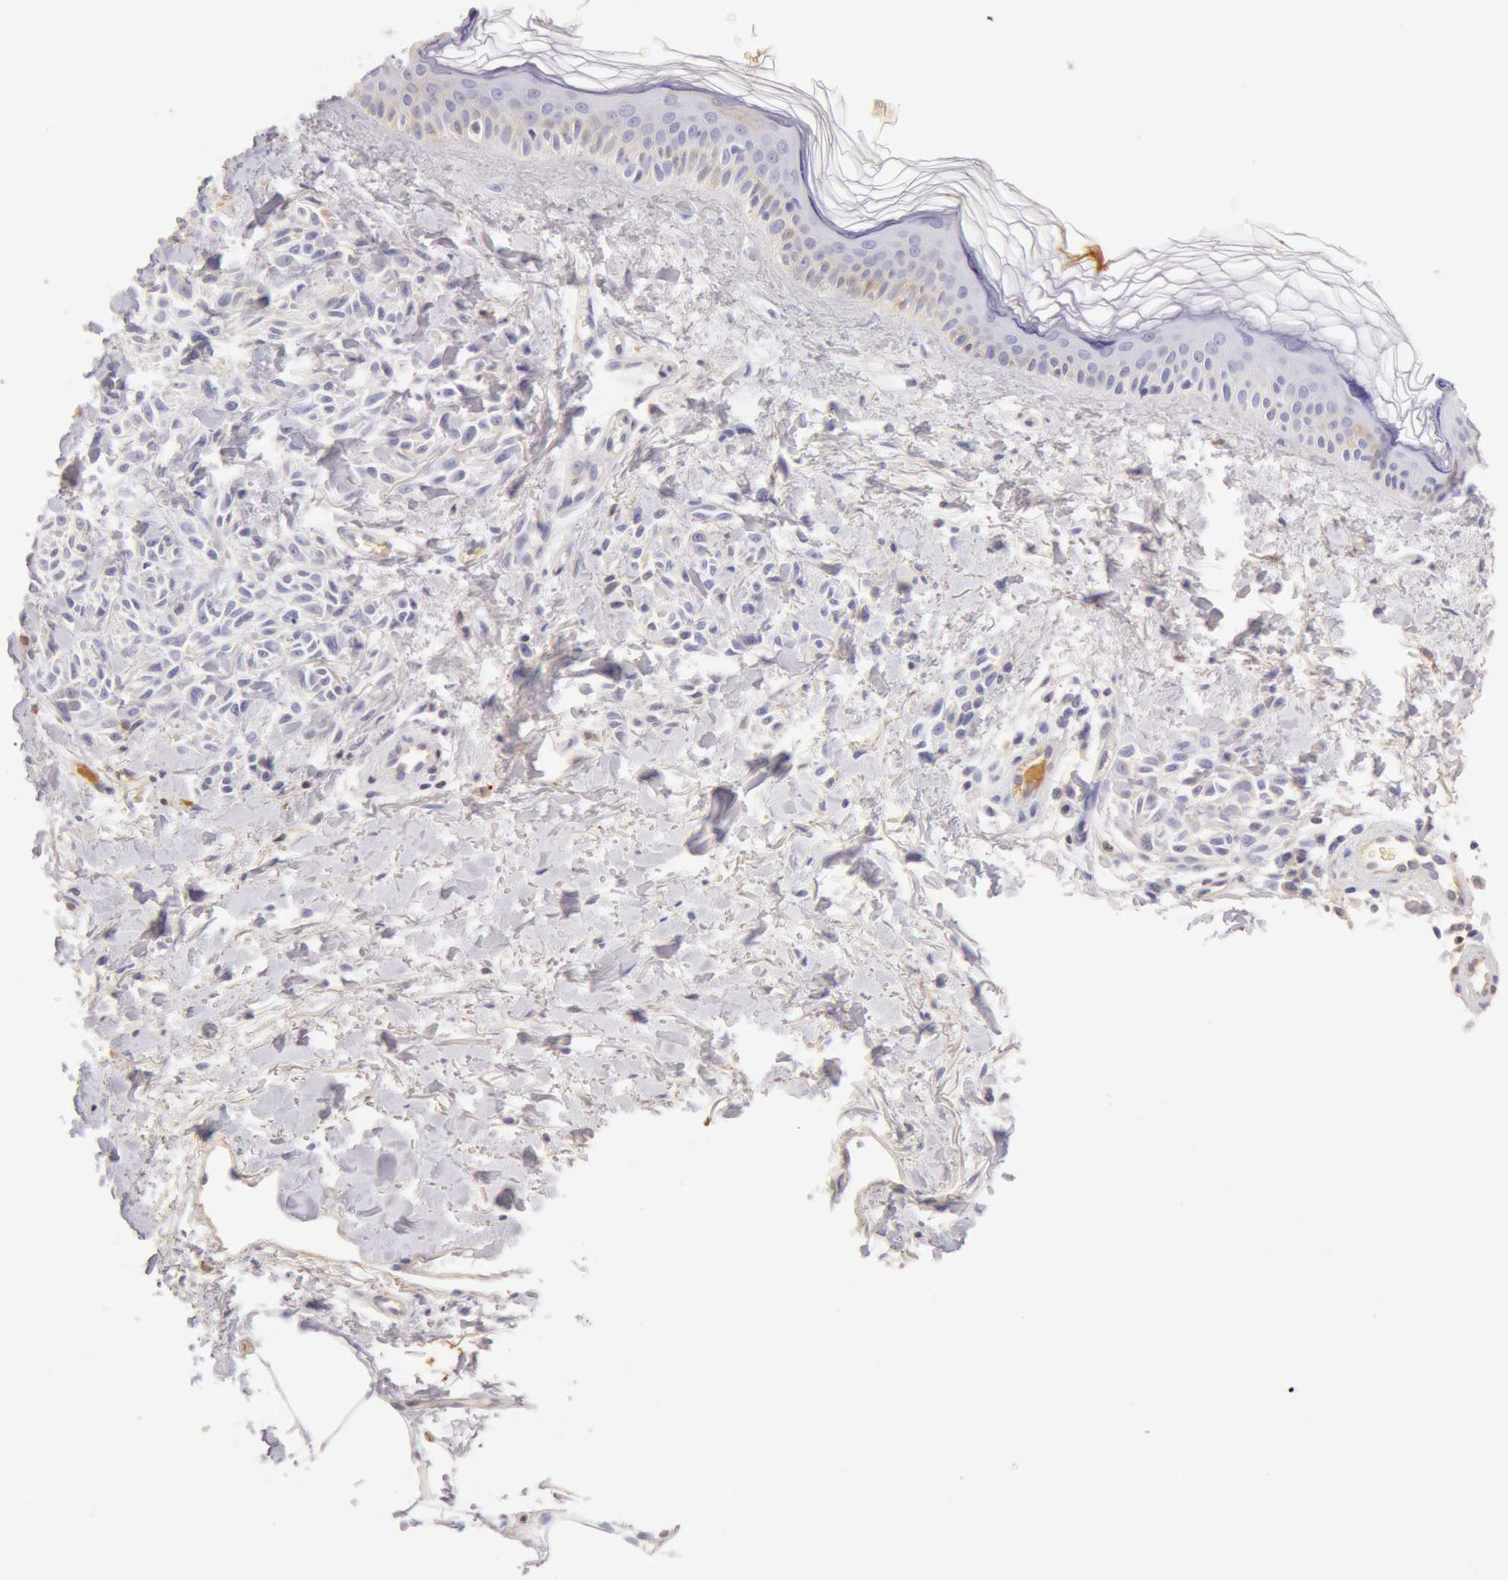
{"staining": {"intensity": "negative", "quantity": "none", "location": "none"}, "tissue": "melanoma", "cell_type": "Tumor cells", "image_type": "cancer", "snomed": [{"axis": "morphology", "description": "Malignant melanoma, NOS"}, {"axis": "topography", "description": "Skin"}], "caption": "This is a micrograph of IHC staining of malignant melanoma, which shows no staining in tumor cells.", "gene": "AHSG", "patient": {"sex": "female", "age": 73}}